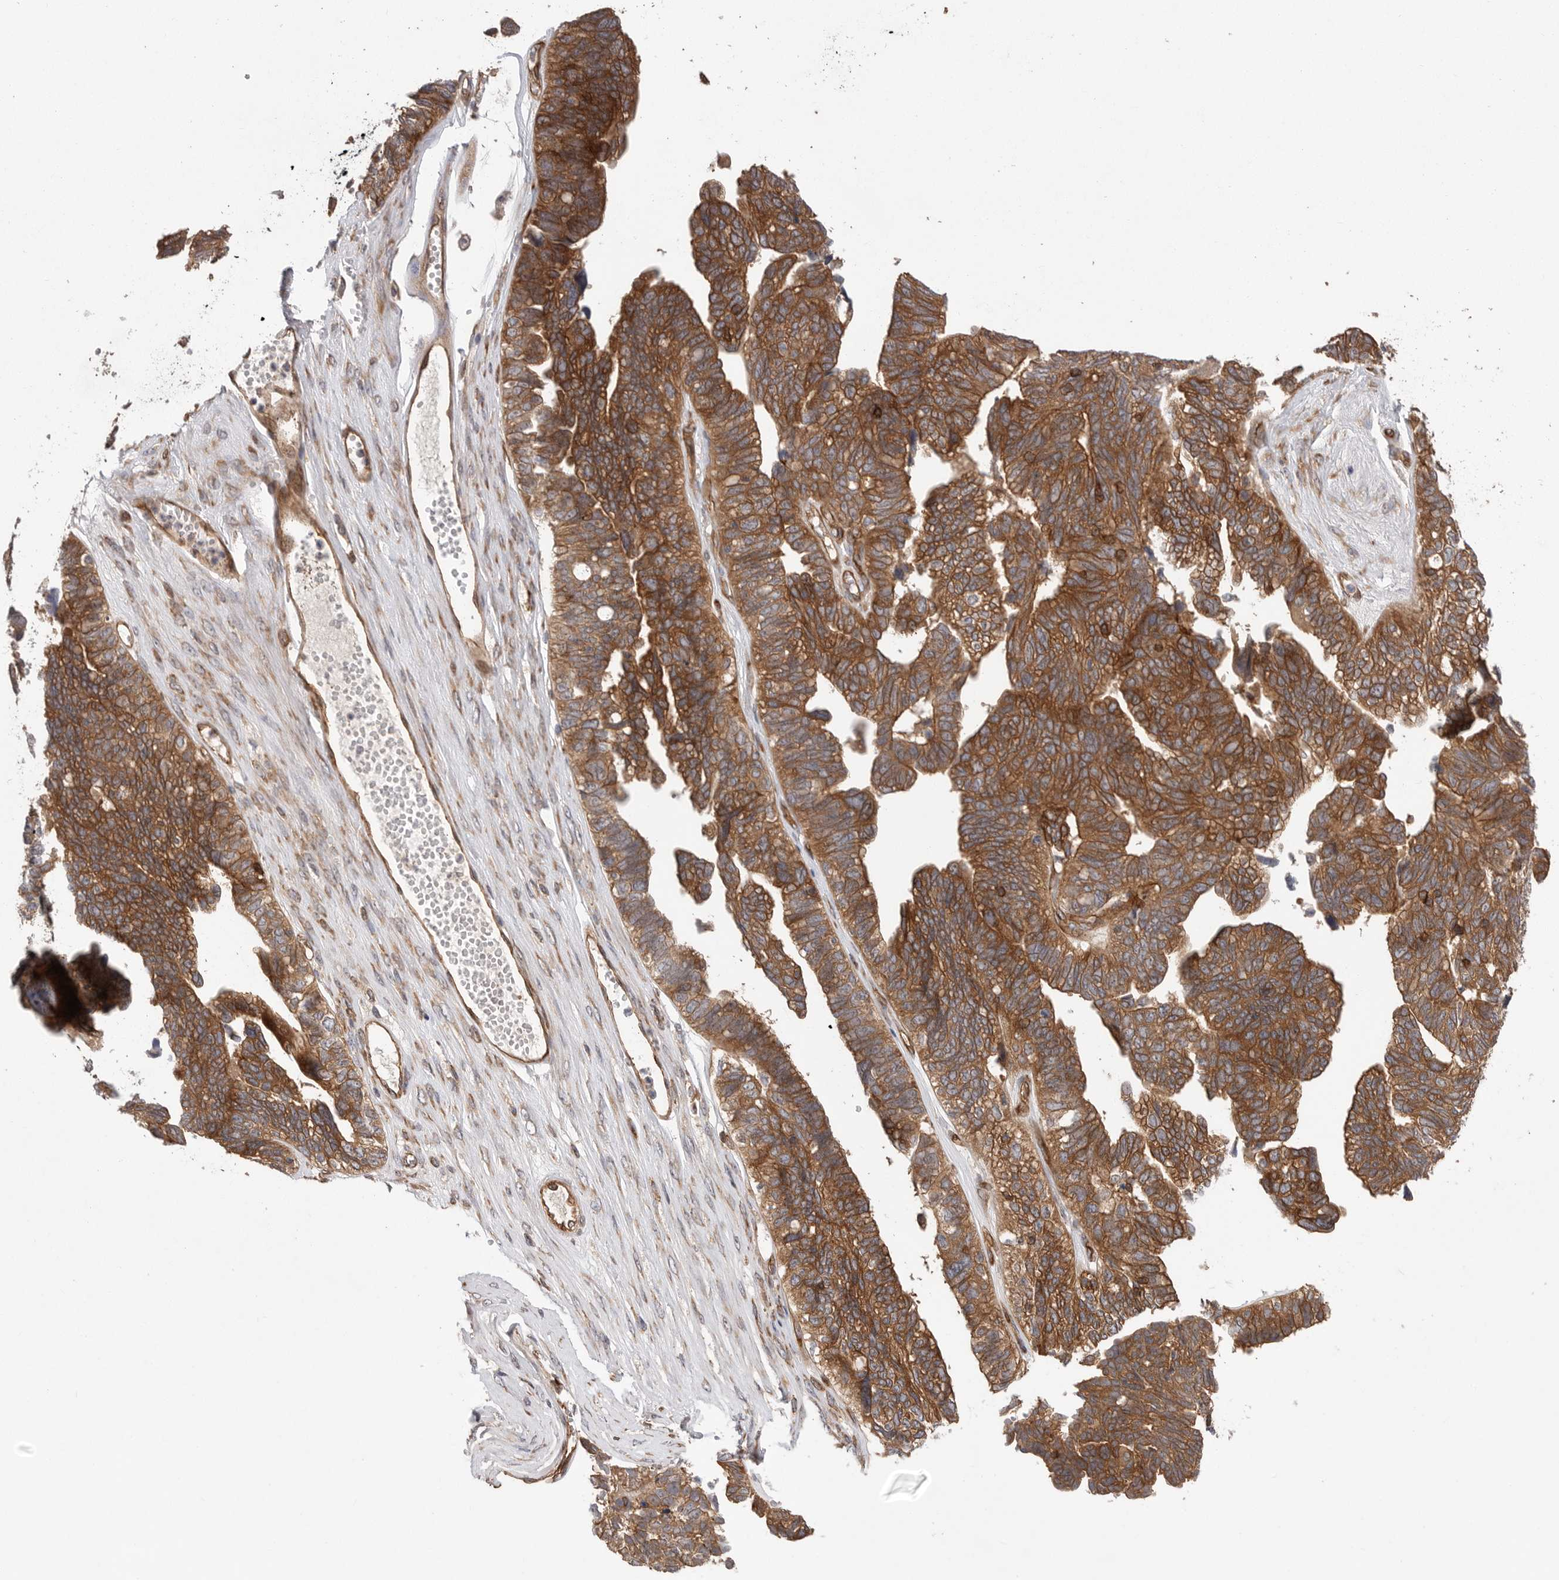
{"staining": {"intensity": "strong", "quantity": ">75%", "location": "cytoplasmic/membranous"}, "tissue": "ovarian cancer", "cell_type": "Tumor cells", "image_type": "cancer", "snomed": [{"axis": "morphology", "description": "Cystadenocarcinoma, serous, NOS"}, {"axis": "topography", "description": "Ovary"}], "caption": "A brown stain highlights strong cytoplasmic/membranous expression of a protein in ovarian cancer (serous cystadenocarcinoma) tumor cells.", "gene": "PRKCH", "patient": {"sex": "female", "age": 79}}